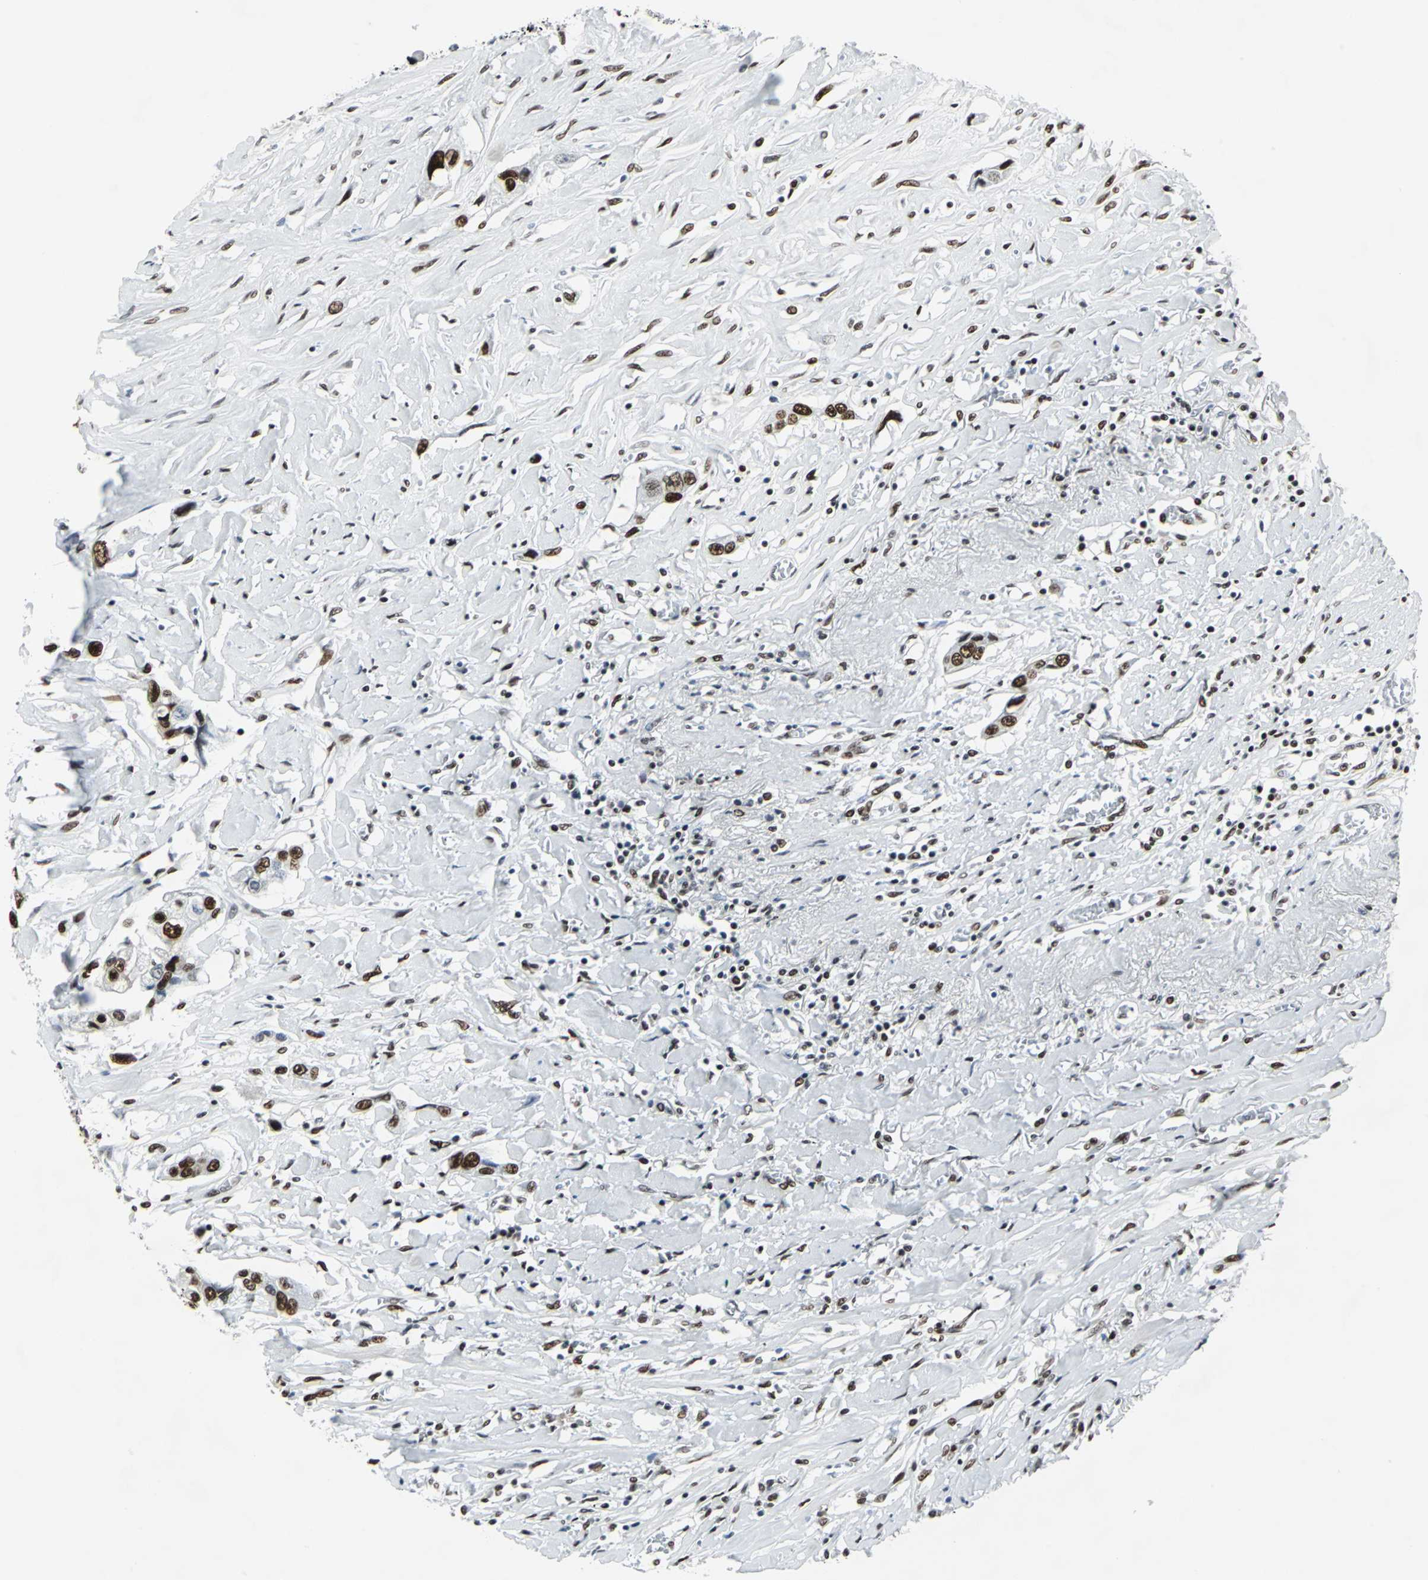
{"staining": {"intensity": "strong", "quantity": ">75%", "location": "nuclear"}, "tissue": "lung cancer", "cell_type": "Tumor cells", "image_type": "cancer", "snomed": [{"axis": "morphology", "description": "Squamous cell carcinoma, NOS"}, {"axis": "topography", "description": "Lung"}], "caption": "High-magnification brightfield microscopy of lung cancer (squamous cell carcinoma) stained with DAB (3,3'-diaminobenzidine) (brown) and counterstained with hematoxylin (blue). tumor cells exhibit strong nuclear positivity is appreciated in approximately>75% of cells.", "gene": "HDAC2", "patient": {"sex": "male", "age": 71}}